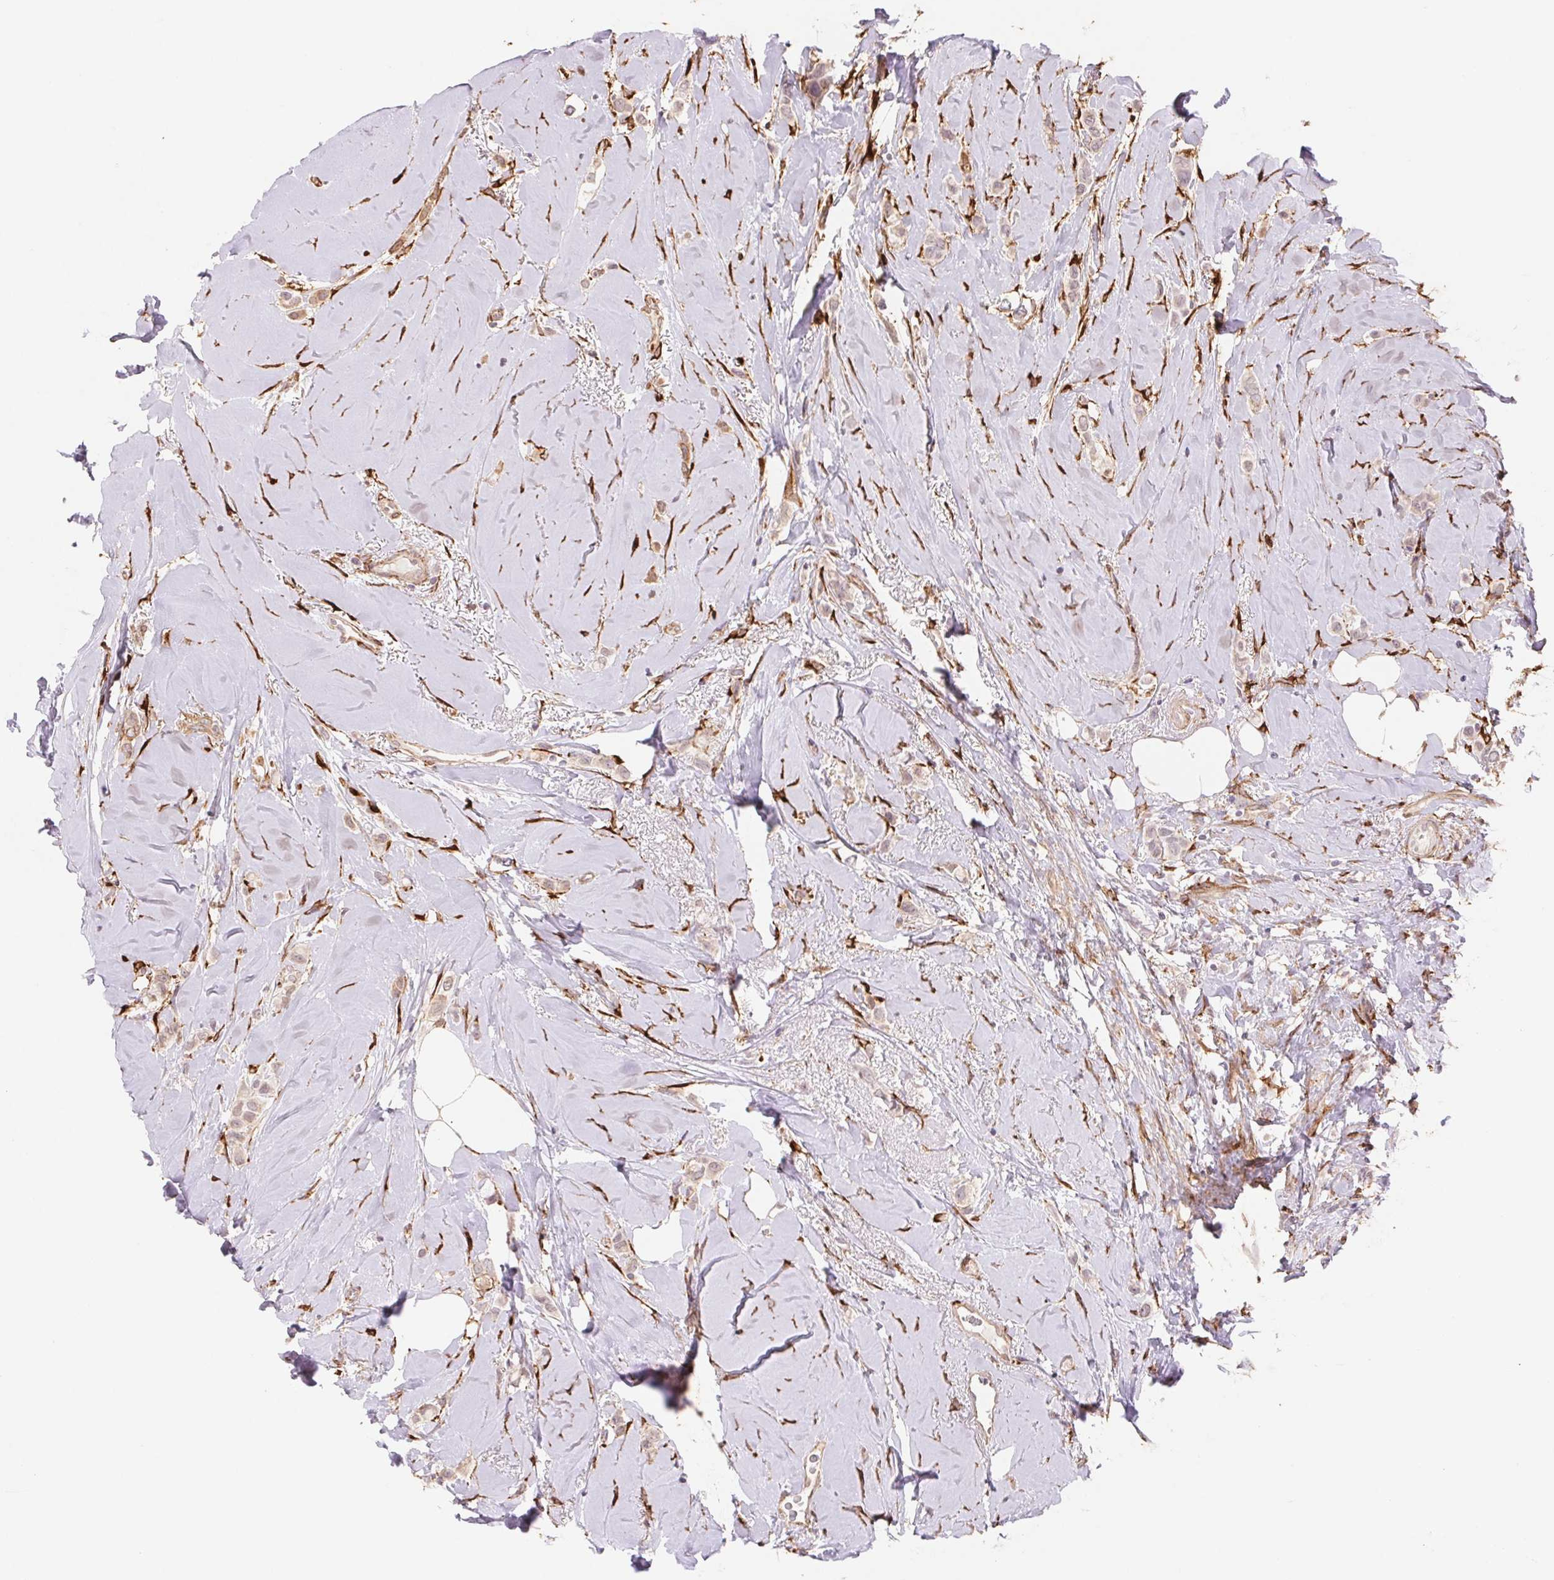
{"staining": {"intensity": "weak", "quantity": ">75%", "location": "cytoplasmic/membranous"}, "tissue": "breast cancer", "cell_type": "Tumor cells", "image_type": "cancer", "snomed": [{"axis": "morphology", "description": "Lobular carcinoma"}, {"axis": "topography", "description": "Breast"}], "caption": "A high-resolution micrograph shows immunohistochemistry (IHC) staining of lobular carcinoma (breast), which reveals weak cytoplasmic/membranous expression in about >75% of tumor cells.", "gene": "FKBP10", "patient": {"sex": "female", "age": 66}}